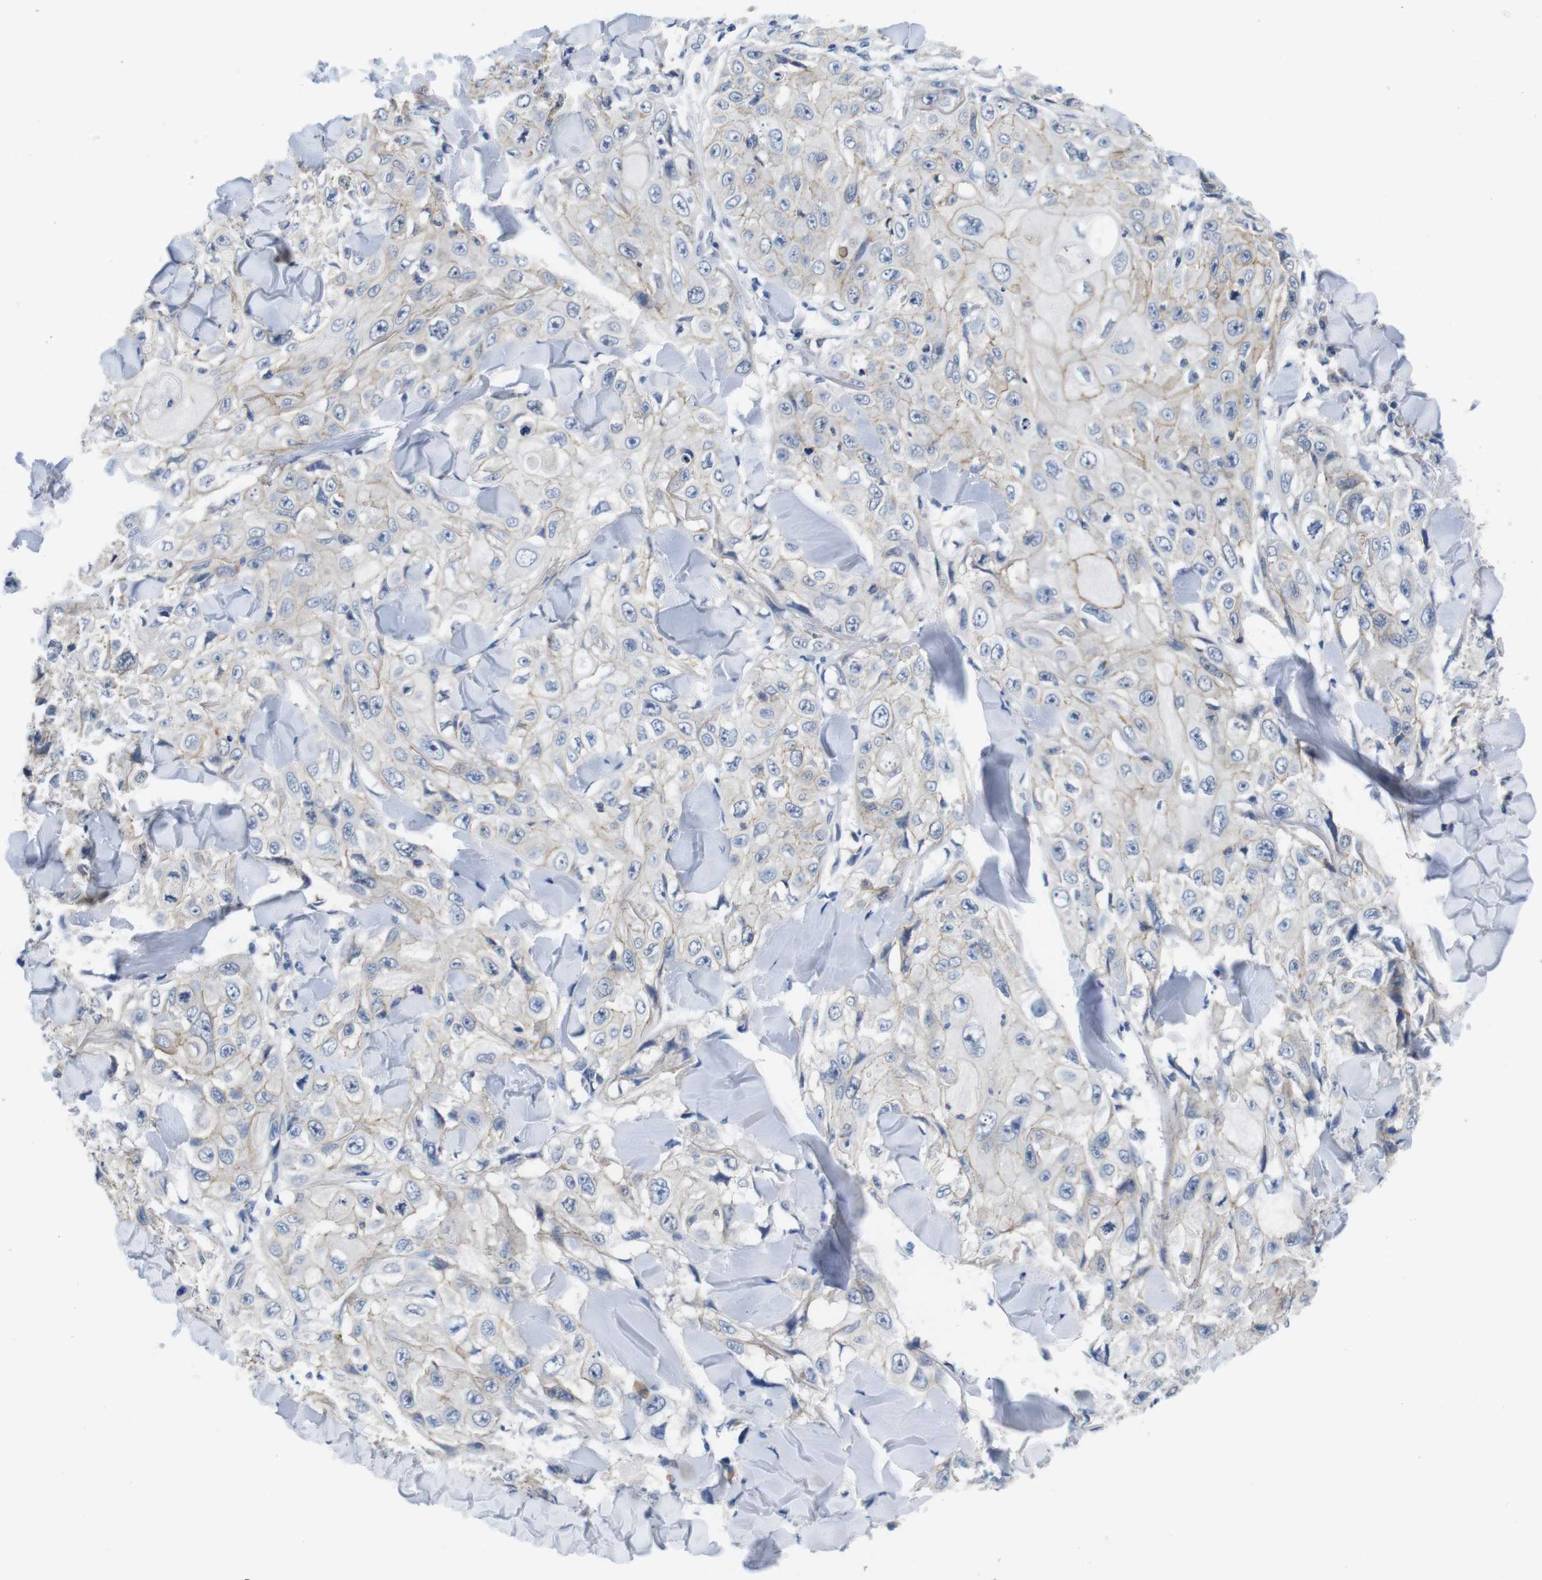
{"staining": {"intensity": "negative", "quantity": "none", "location": "none"}, "tissue": "skin cancer", "cell_type": "Tumor cells", "image_type": "cancer", "snomed": [{"axis": "morphology", "description": "Squamous cell carcinoma, NOS"}, {"axis": "topography", "description": "Skin"}], "caption": "There is no significant staining in tumor cells of squamous cell carcinoma (skin).", "gene": "SCRIB", "patient": {"sex": "male", "age": 86}}